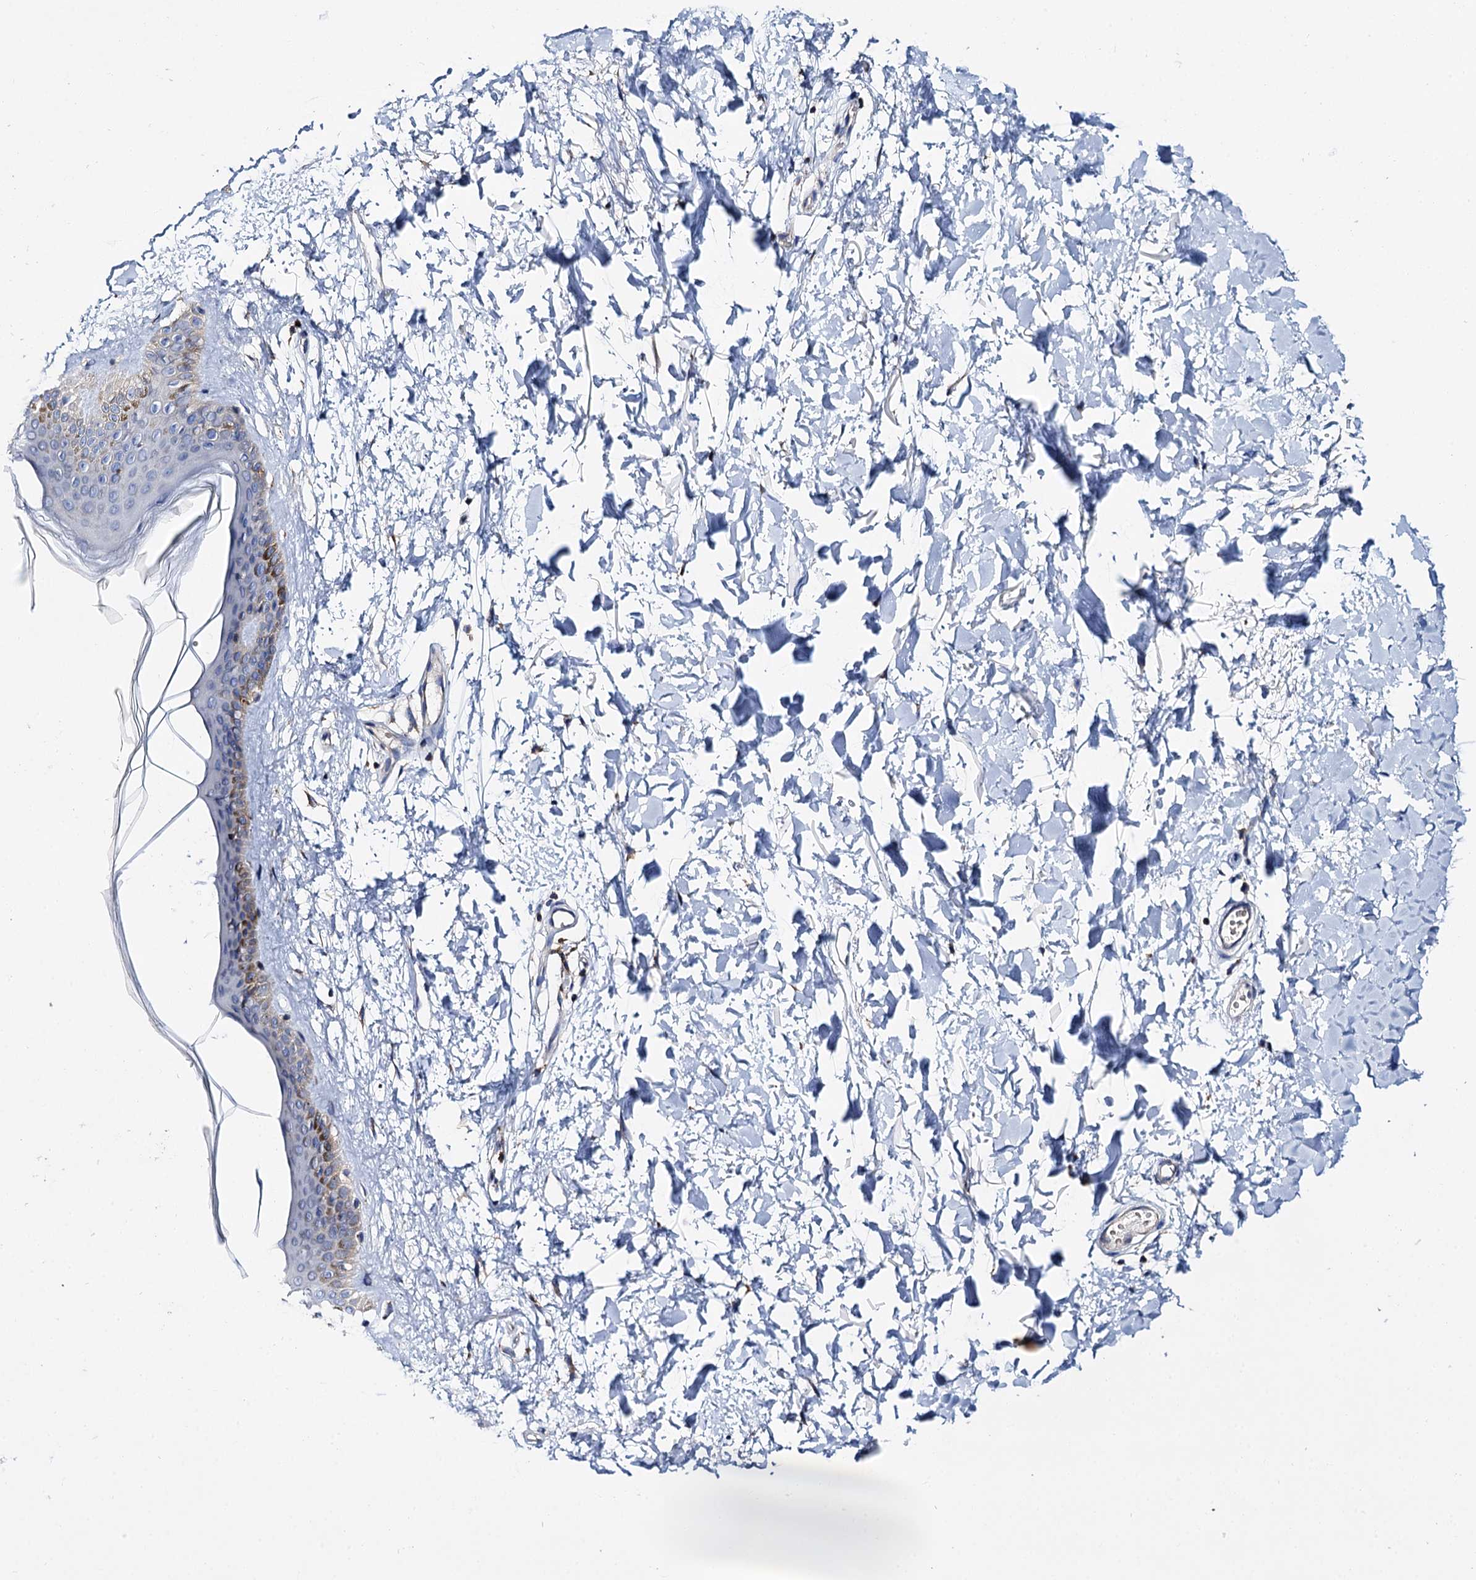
{"staining": {"intensity": "moderate", "quantity": "<25%", "location": "cytoplasmic/membranous"}, "tissue": "skin", "cell_type": "Fibroblasts", "image_type": "normal", "snomed": [{"axis": "morphology", "description": "Normal tissue, NOS"}, {"axis": "topography", "description": "Skin"}], "caption": "Protein expression analysis of unremarkable skin demonstrates moderate cytoplasmic/membranous expression in about <25% of fibroblasts. The staining was performed using DAB (3,3'-diaminobenzidine), with brown indicating positive protein expression. Nuclei are stained blue with hematoxylin.", "gene": "UBASH3B", "patient": {"sex": "female", "age": 58}}